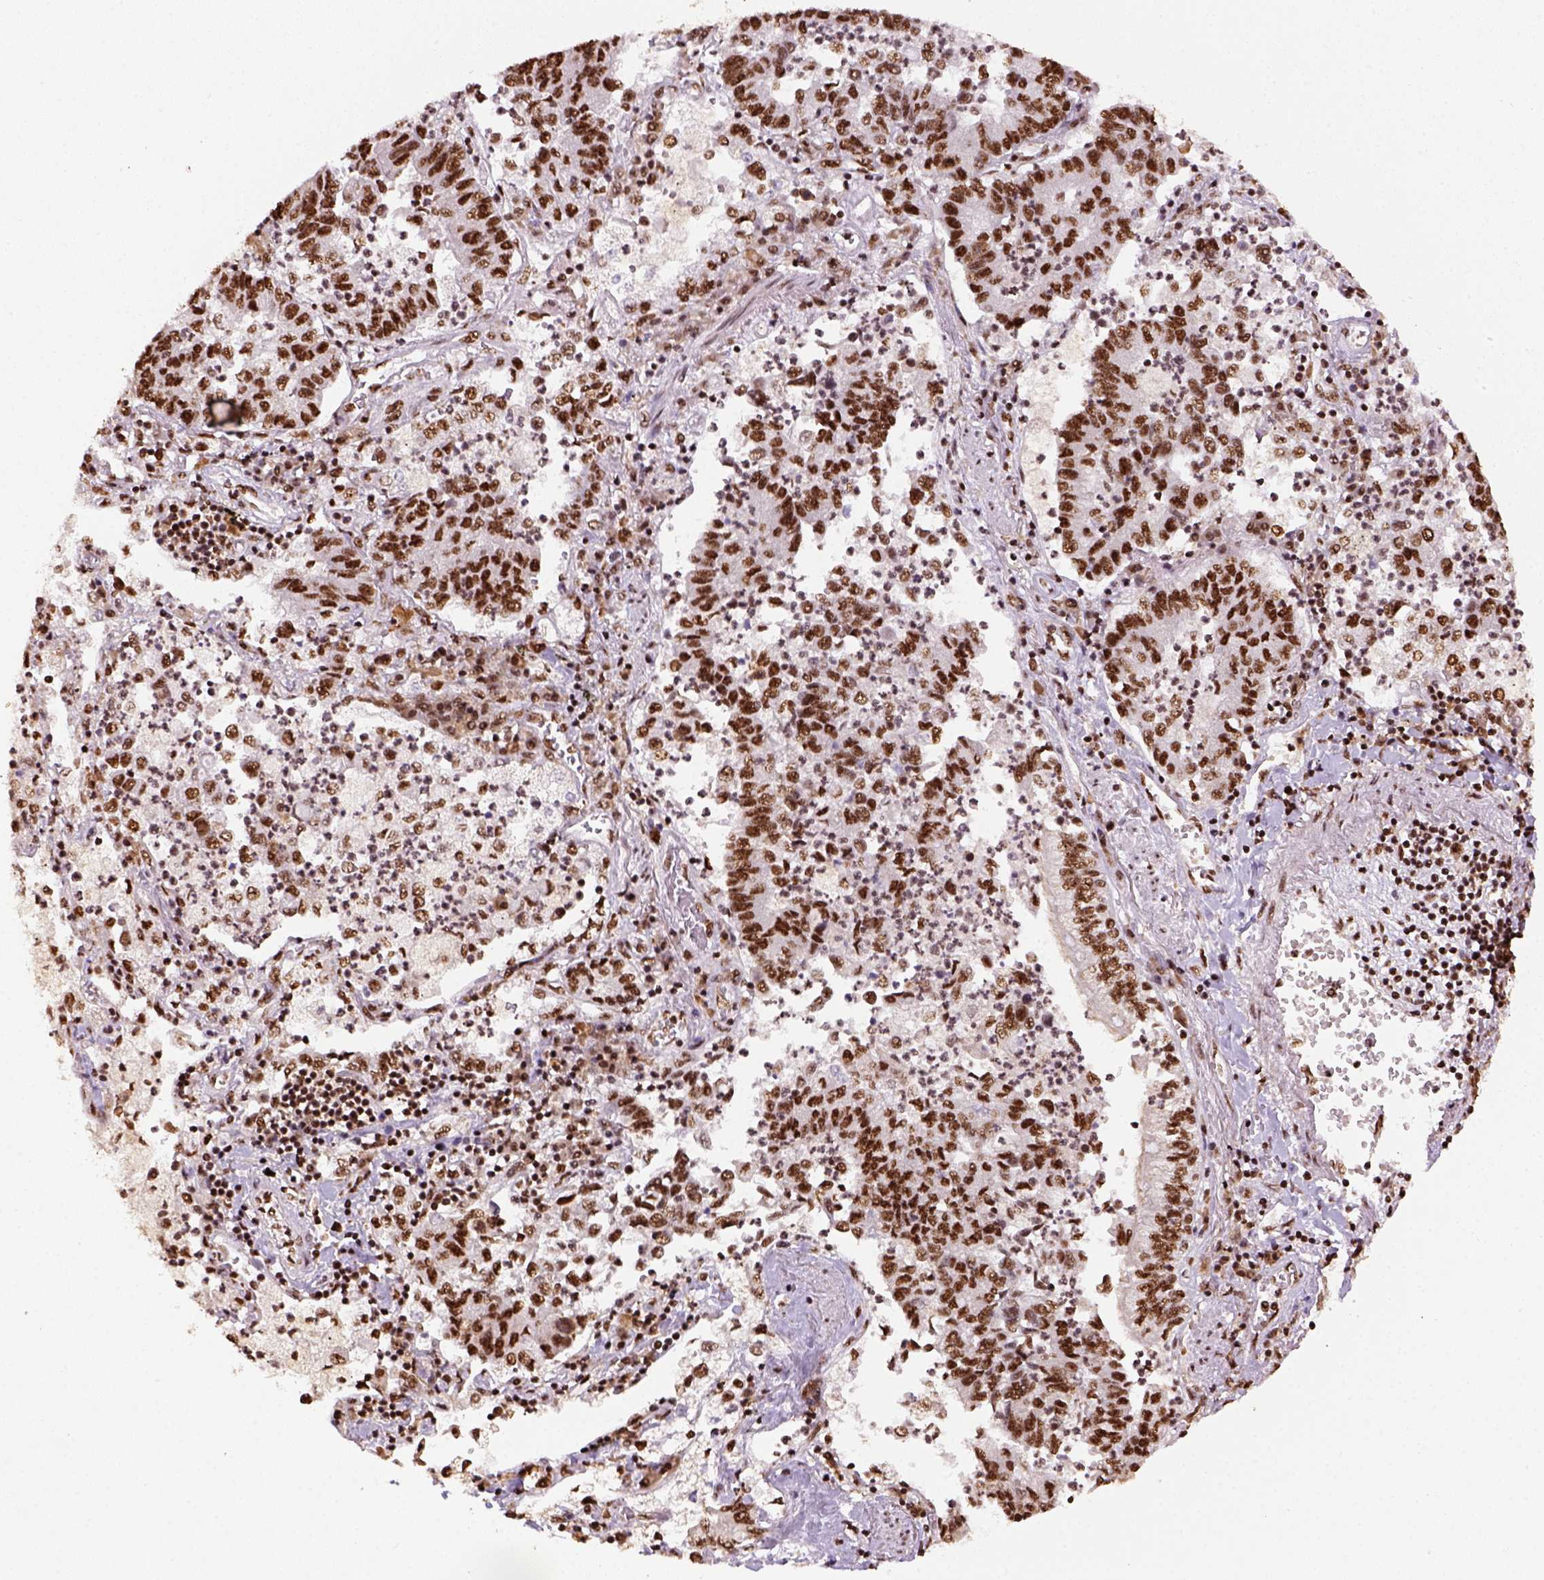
{"staining": {"intensity": "strong", "quantity": ">75%", "location": "nuclear"}, "tissue": "lung cancer", "cell_type": "Tumor cells", "image_type": "cancer", "snomed": [{"axis": "morphology", "description": "Adenocarcinoma, NOS"}, {"axis": "topography", "description": "Lung"}], "caption": "Strong nuclear staining for a protein is seen in about >75% of tumor cells of adenocarcinoma (lung) using immunohistochemistry (IHC).", "gene": "CCAR1", "patient": {"sex": "female", "age": 57}}